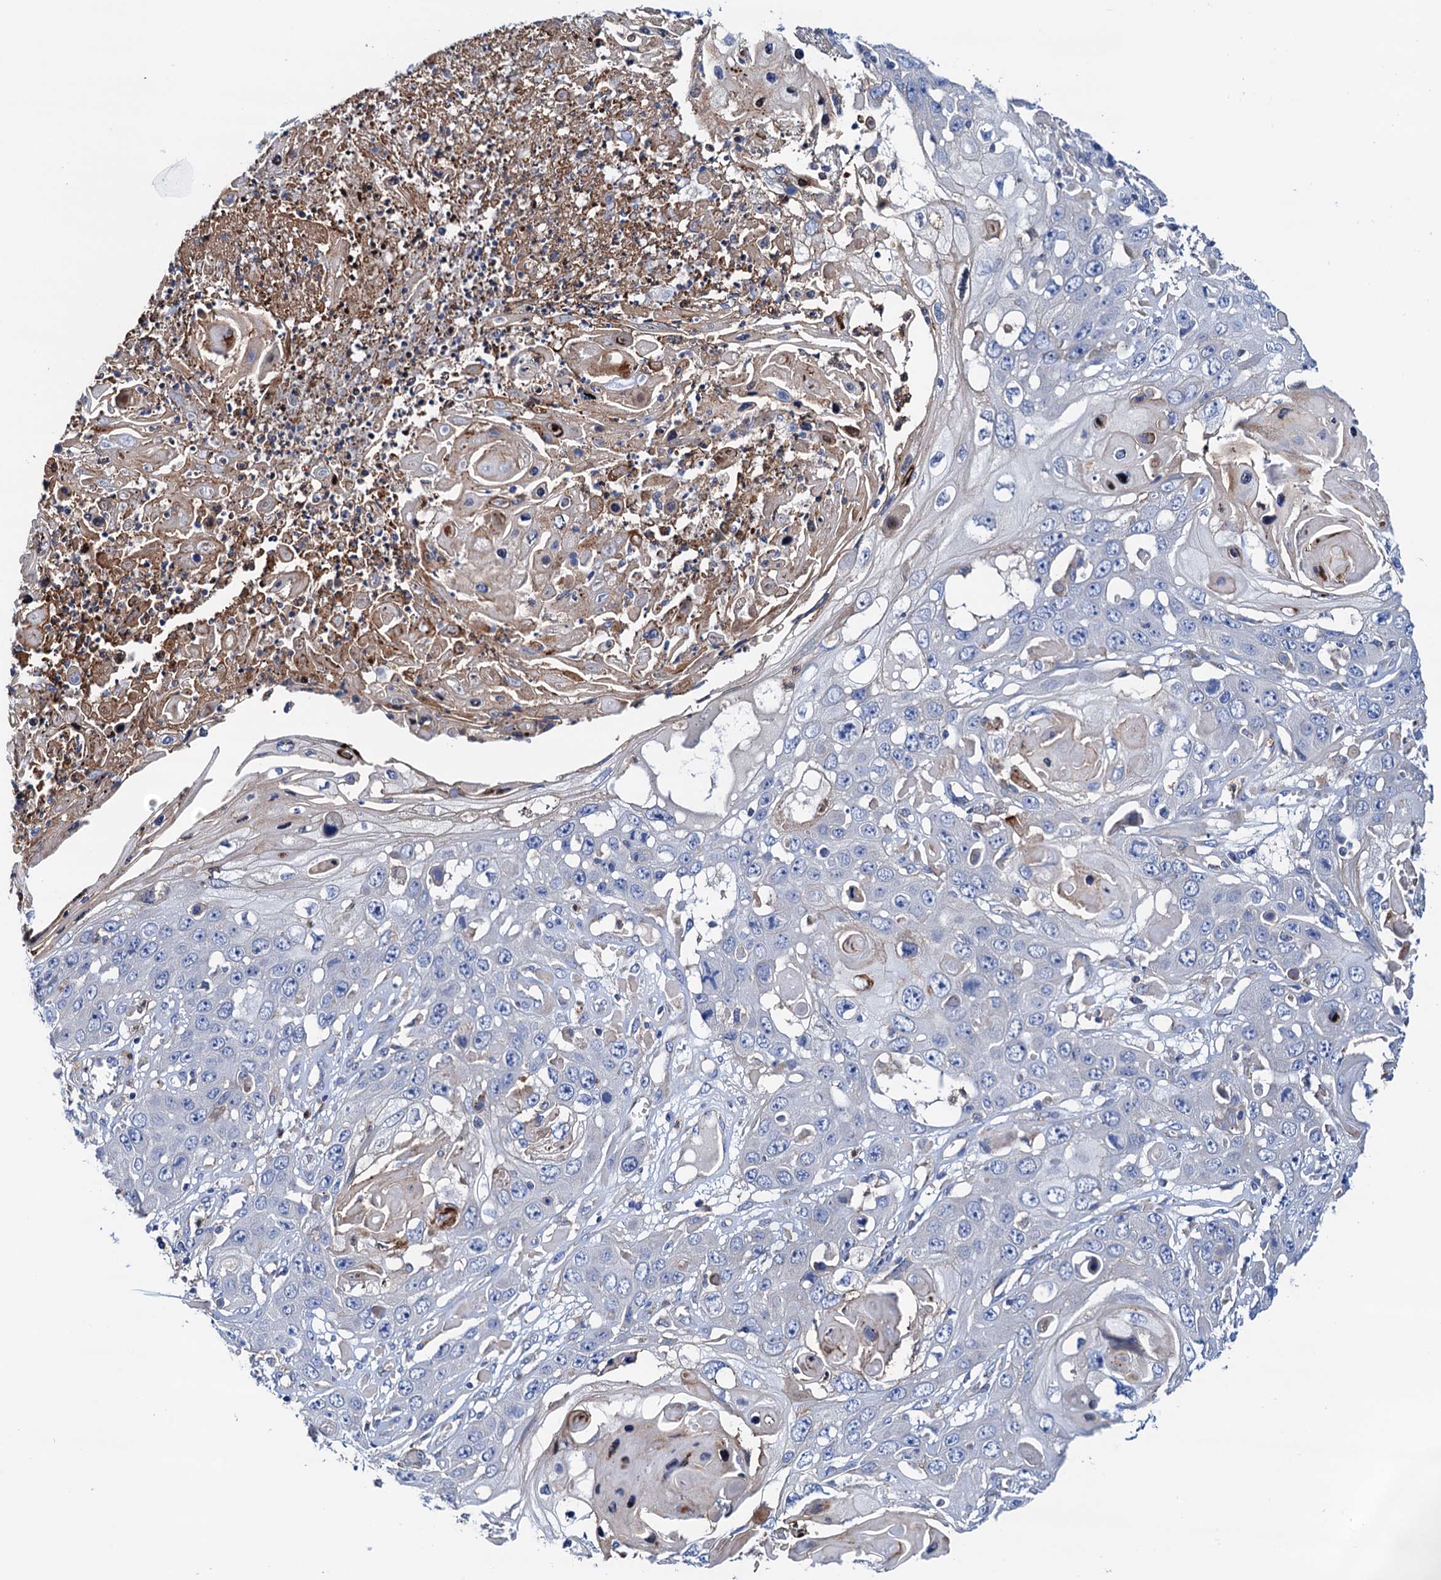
{"staining": {"intensity": "negative", "quantity": "none", "location": "none"}, "tissue": "skin cancer", "cell_type": "Tumor cells", "image_type": "cancer", "snomed": [{"axis": "morphology", "description": "Squamous cell carcinoma, NOS"}, {"axis": "topography", "description": "Skin"}], "caption": "Image shows no significant protein staining in tumor cells of squamous cell carcinoma (skin).", "gene": "RASSF9", "patient": {"sex": "male", "age": 55}}